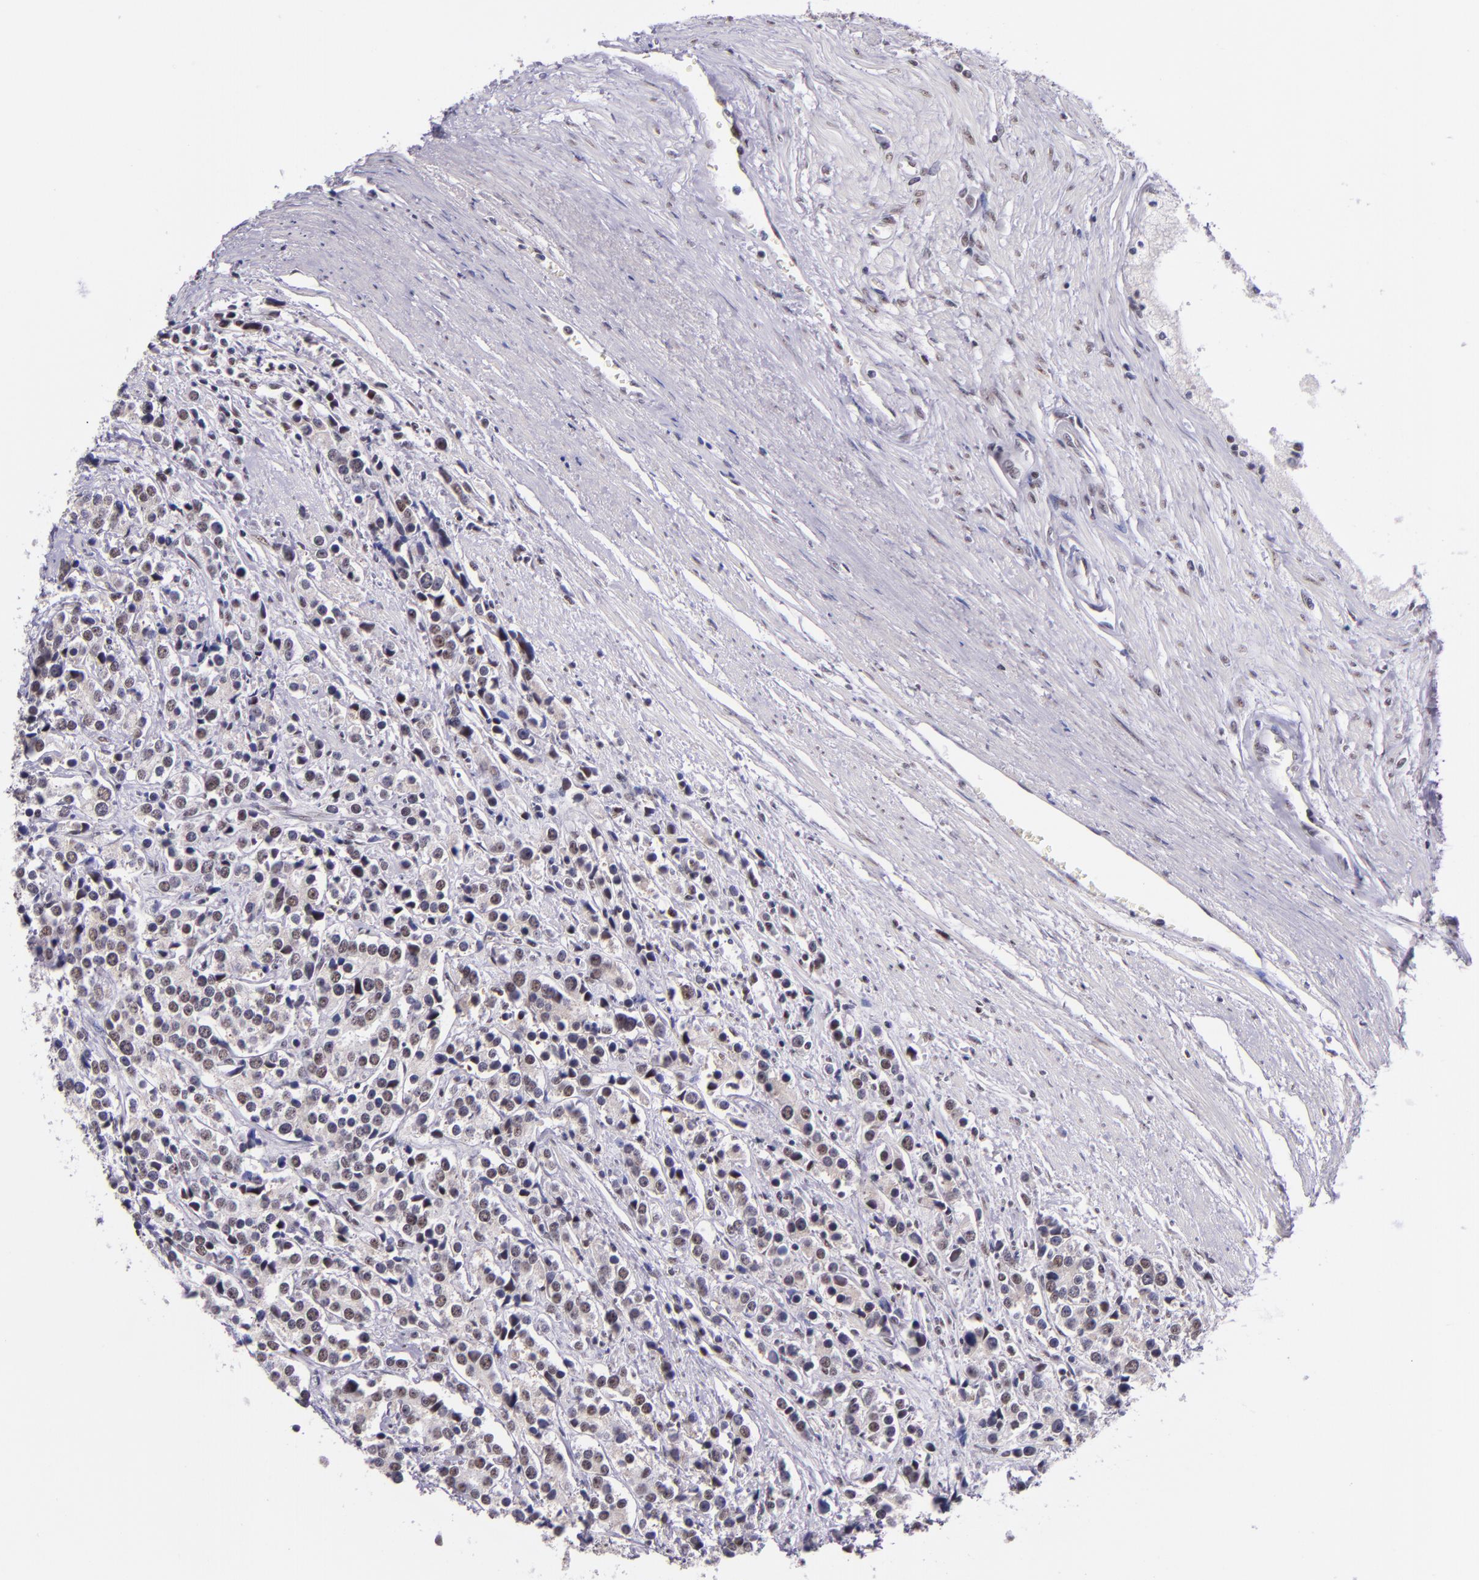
{"staining": {"intensity": "weak", "quantity": ">75%", "location": "nuclear"}, "tissue": "prostate cancer", "cell_type": "Tumor cells", "image_type": "cancer", "snomed": [{"axis": "morphology", "description": "Adenocarcinoma, High grade"}, {"axis": "topography", "description": "Prostate"}], "caption": "DAB (3,3'-diaminobenzidine) immunohistochemical staining of prostate cancer shows weak nuclear protein positivity in approximately >75% of tumor cells.", "gene": "GPKOW", "patient": {"sex": "male", "age": 71}}